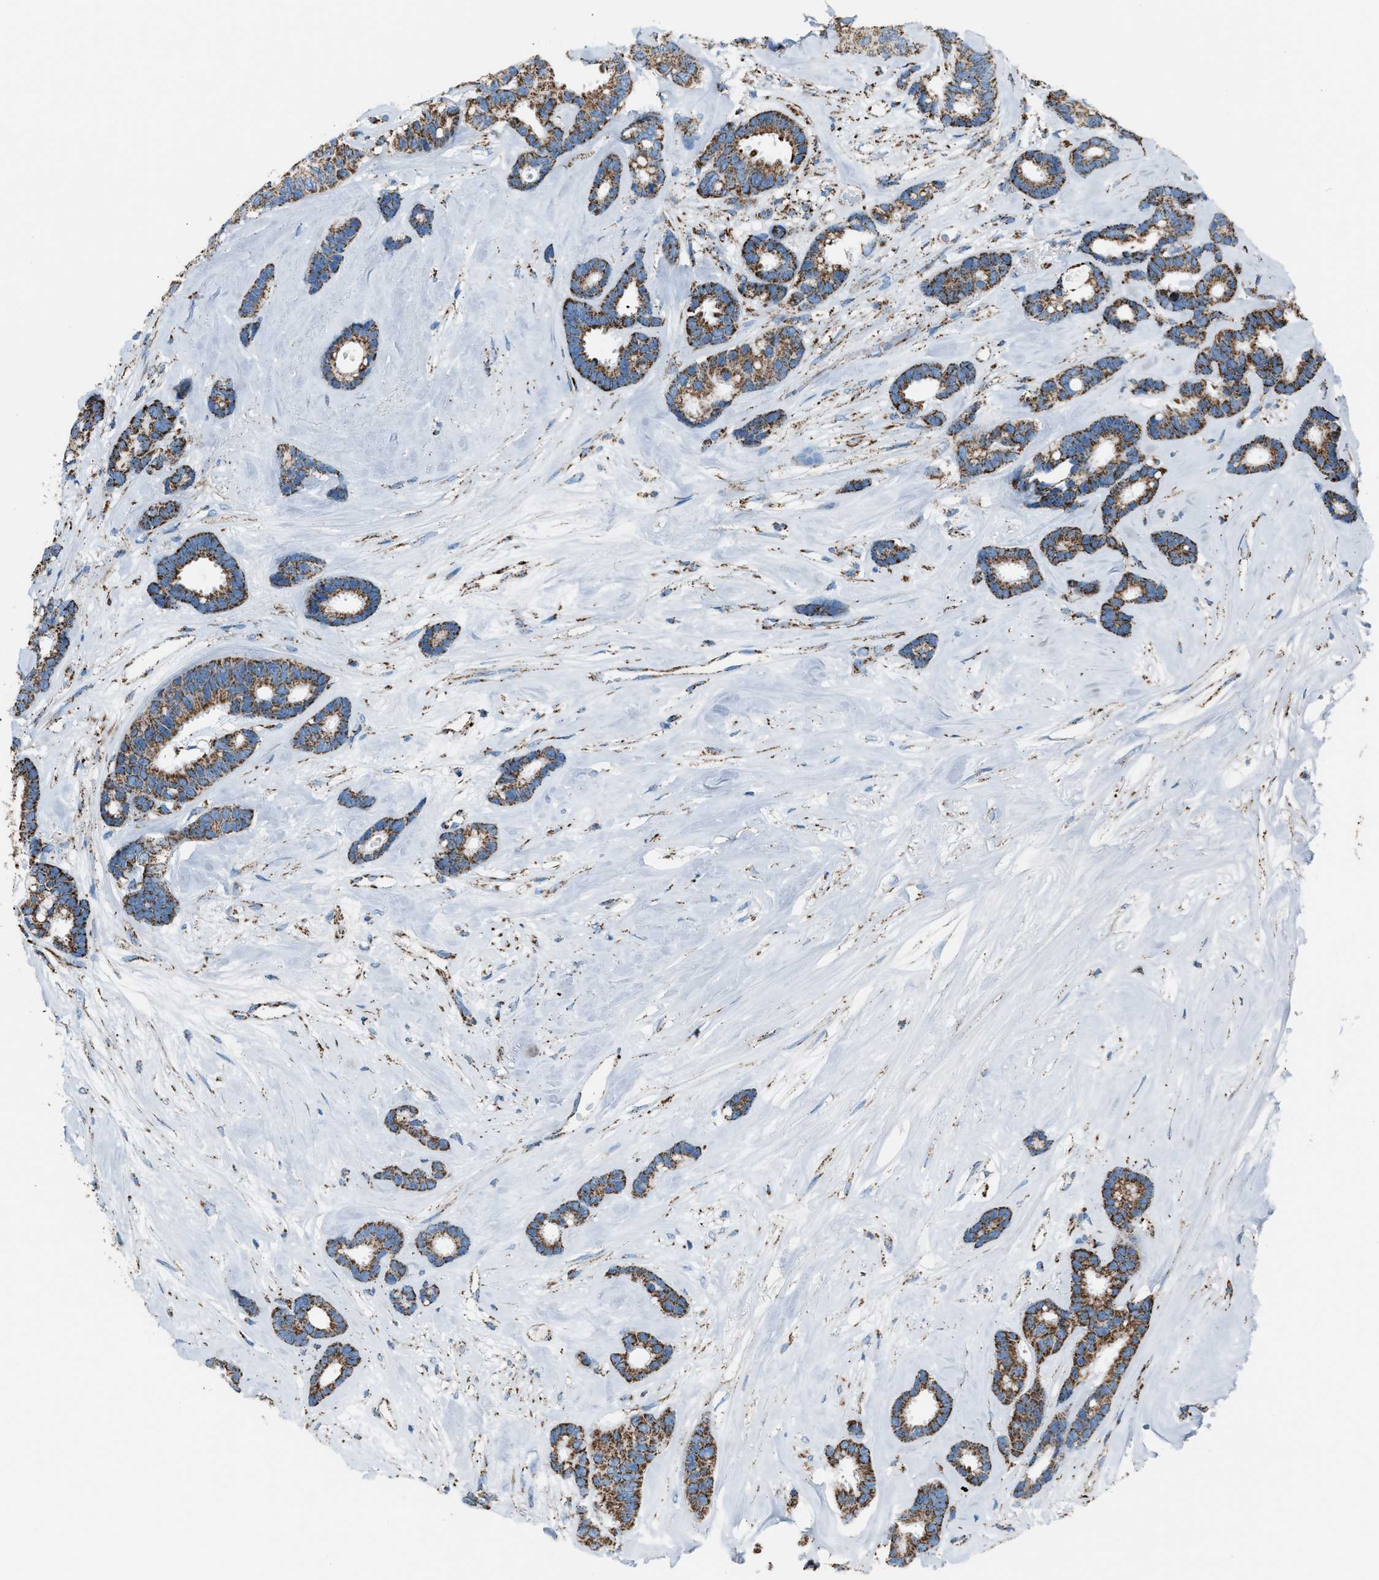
{"staining": {"intensity": "moderate", "quantity": ">75%", "location": "cytoplasmic/membranous"}, "tissue": "breast cancer", "cell_type": "Tumor cells", "image_type": "cancer", "snomed": [{"axis": "morphology", "description": "Duct carcinoma"}, {"axis": "topography", "description": "Breast"}], "caption": "Immunohistochemistry (DAB (3,3'-diaminobenzidine)) staining of breast cancer (intraductal carcinoma) demonstrates moderate cytoplasmic/membranous protein positivity in about >75% of tumor cells.", "gene": "MDH2", "patient": {"sex": "female", "age": 87}}